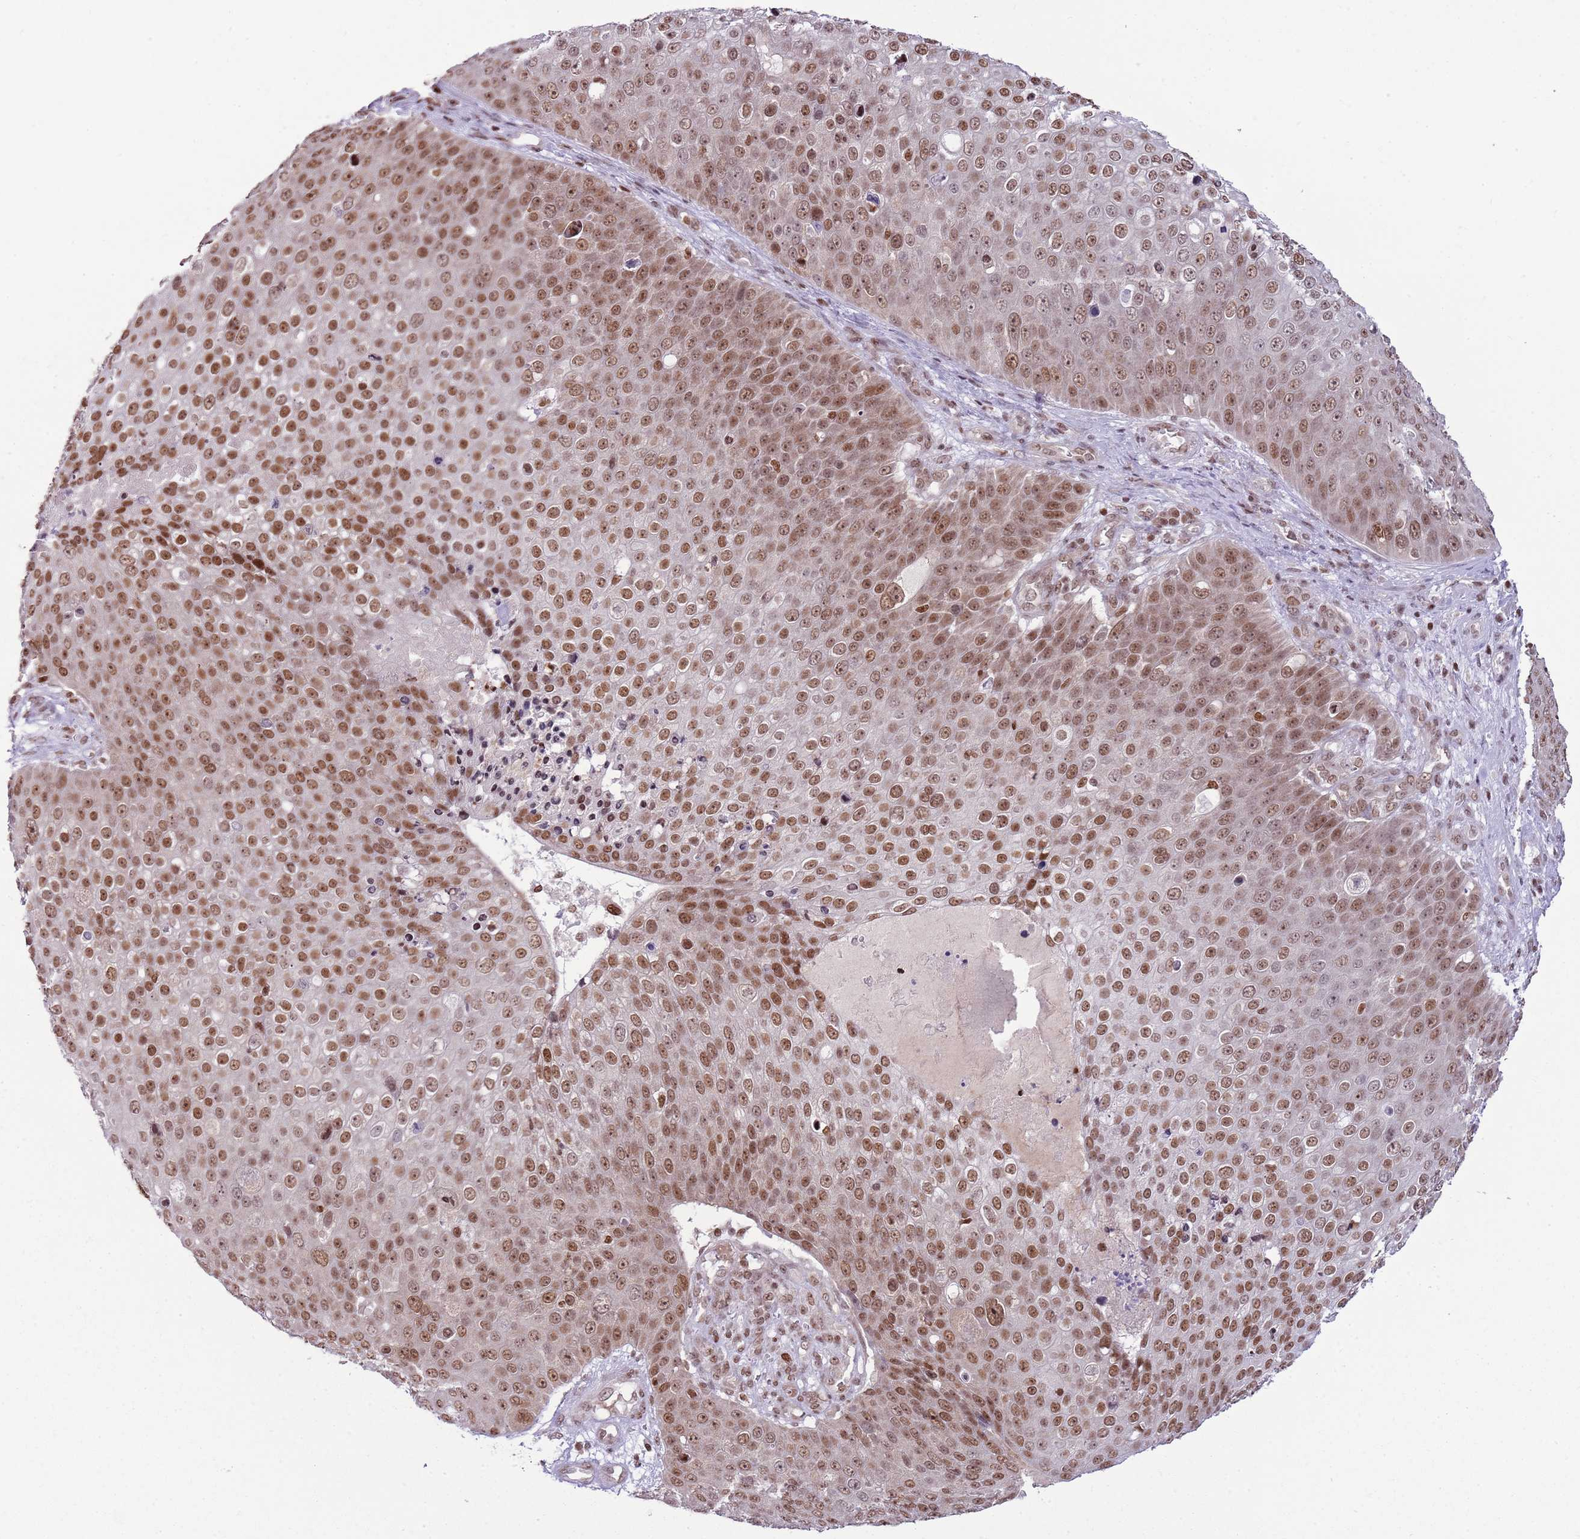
{"staining": {"intensity": "moderate", "quantity": ">75%", "location": "nuclear"}, "tissue": "skin cancer", "cell_type": "Tumor cells", "image_type": "cancer", "snomed": [{"axis": "morphology", "description": "Squamous cell carcinoma, NOS"}, {"axis": "topography", "description": "Skin"}], "caption": "Immunohistochemical staining of squamous cell carcinoma (skin) shows medium levels of moderate nuclear staining in about >75% of tumor cells.", "gene": "SELENOH", "patient": {"sex": "male", "age": 71}}